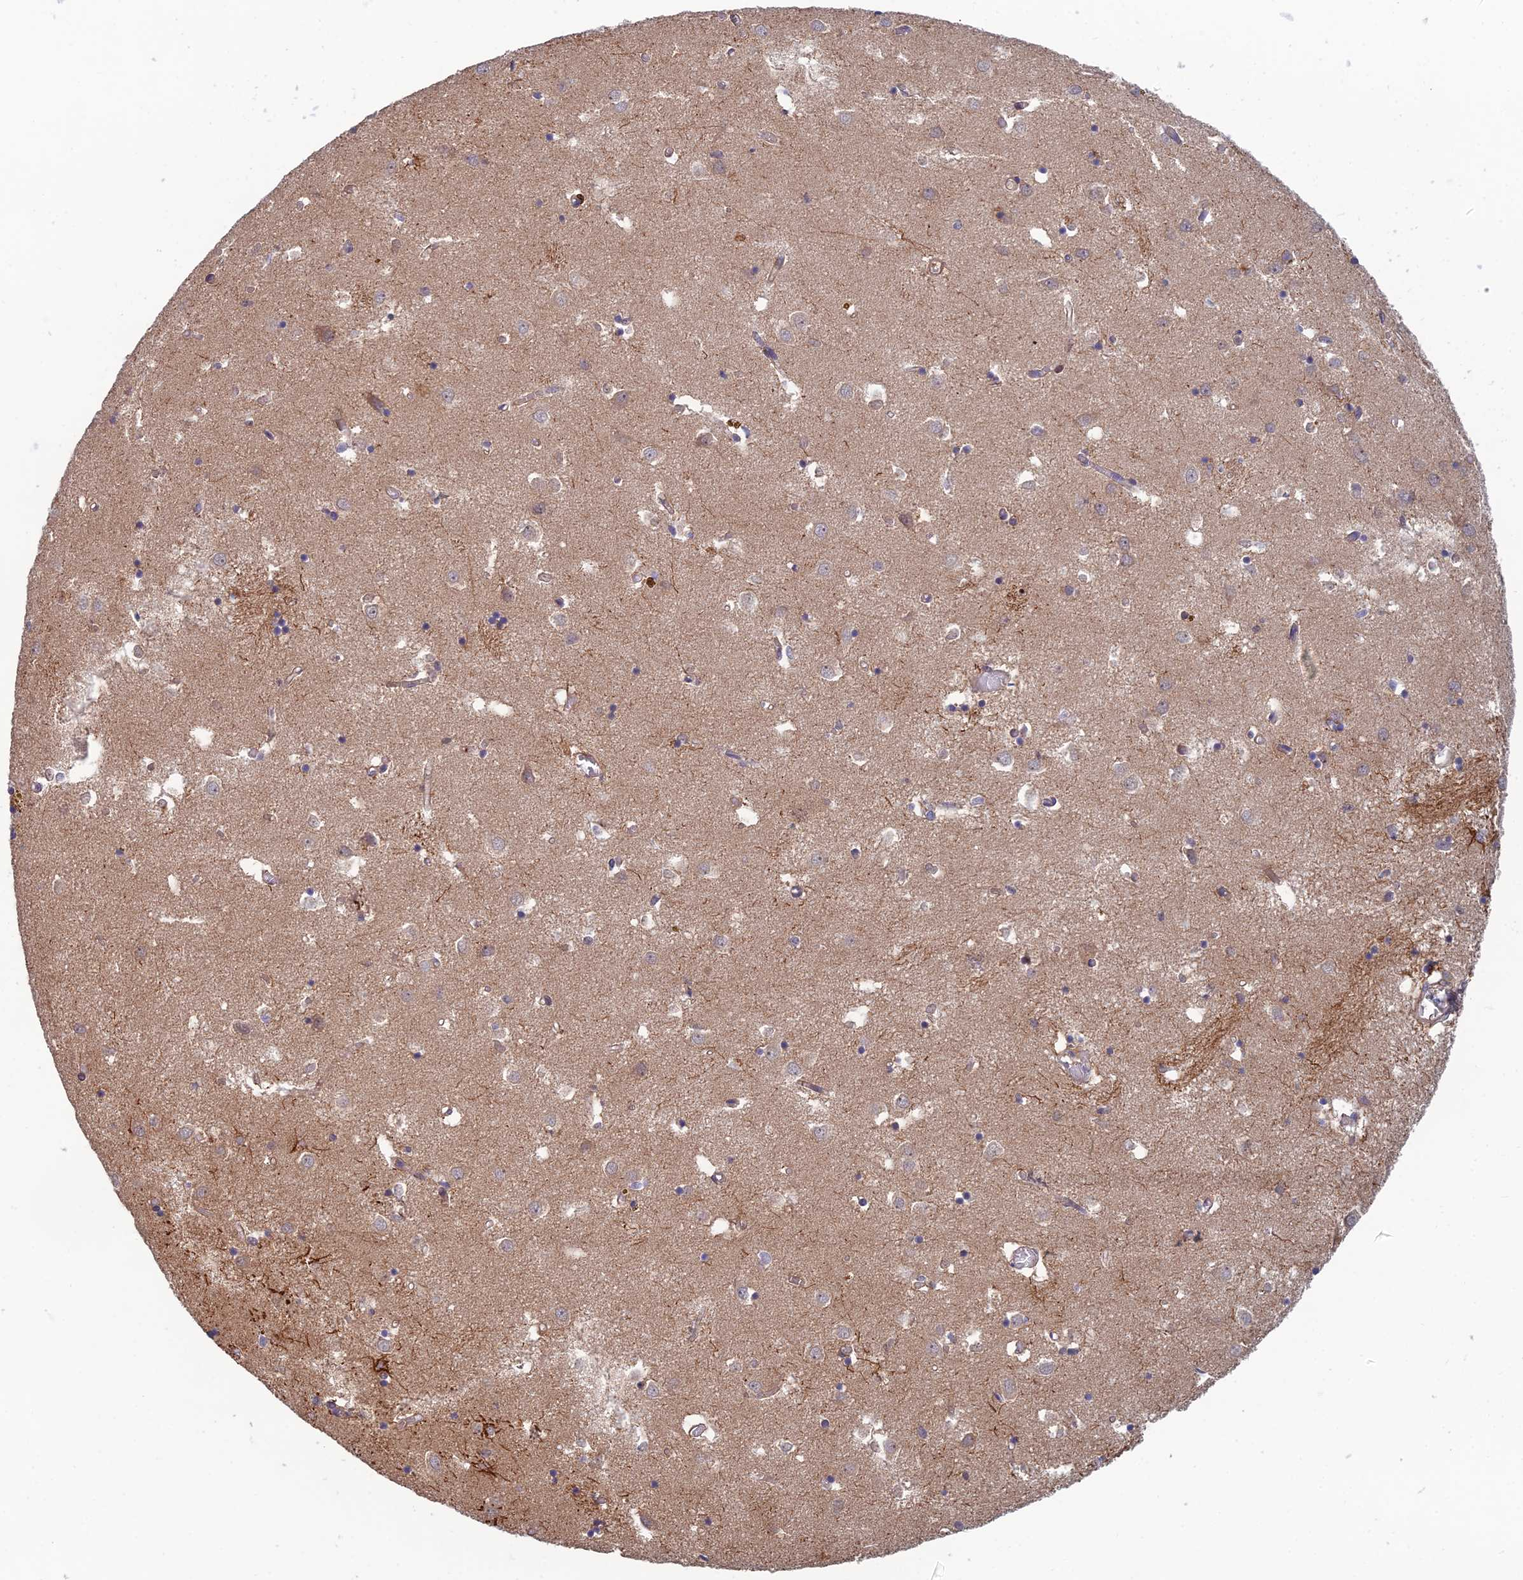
{"staining": {"intensity": "negative", "quantity": "none", "location": "none"}, "tissue": "caudate", "cell_type": "Glial cells", "image_type": "normal", "snomed": [{"axis": "morphology", "description": "Normal tissue, NOS"}, {"axis": "topography", "description": "Lateral ventricle wall"}], "caption": "Immunohistochemical staining of normal human caudate displays no significant positivity in glial cells.", "gene": "C15orf62", "patient": {"sex": "male", "age": 70}}